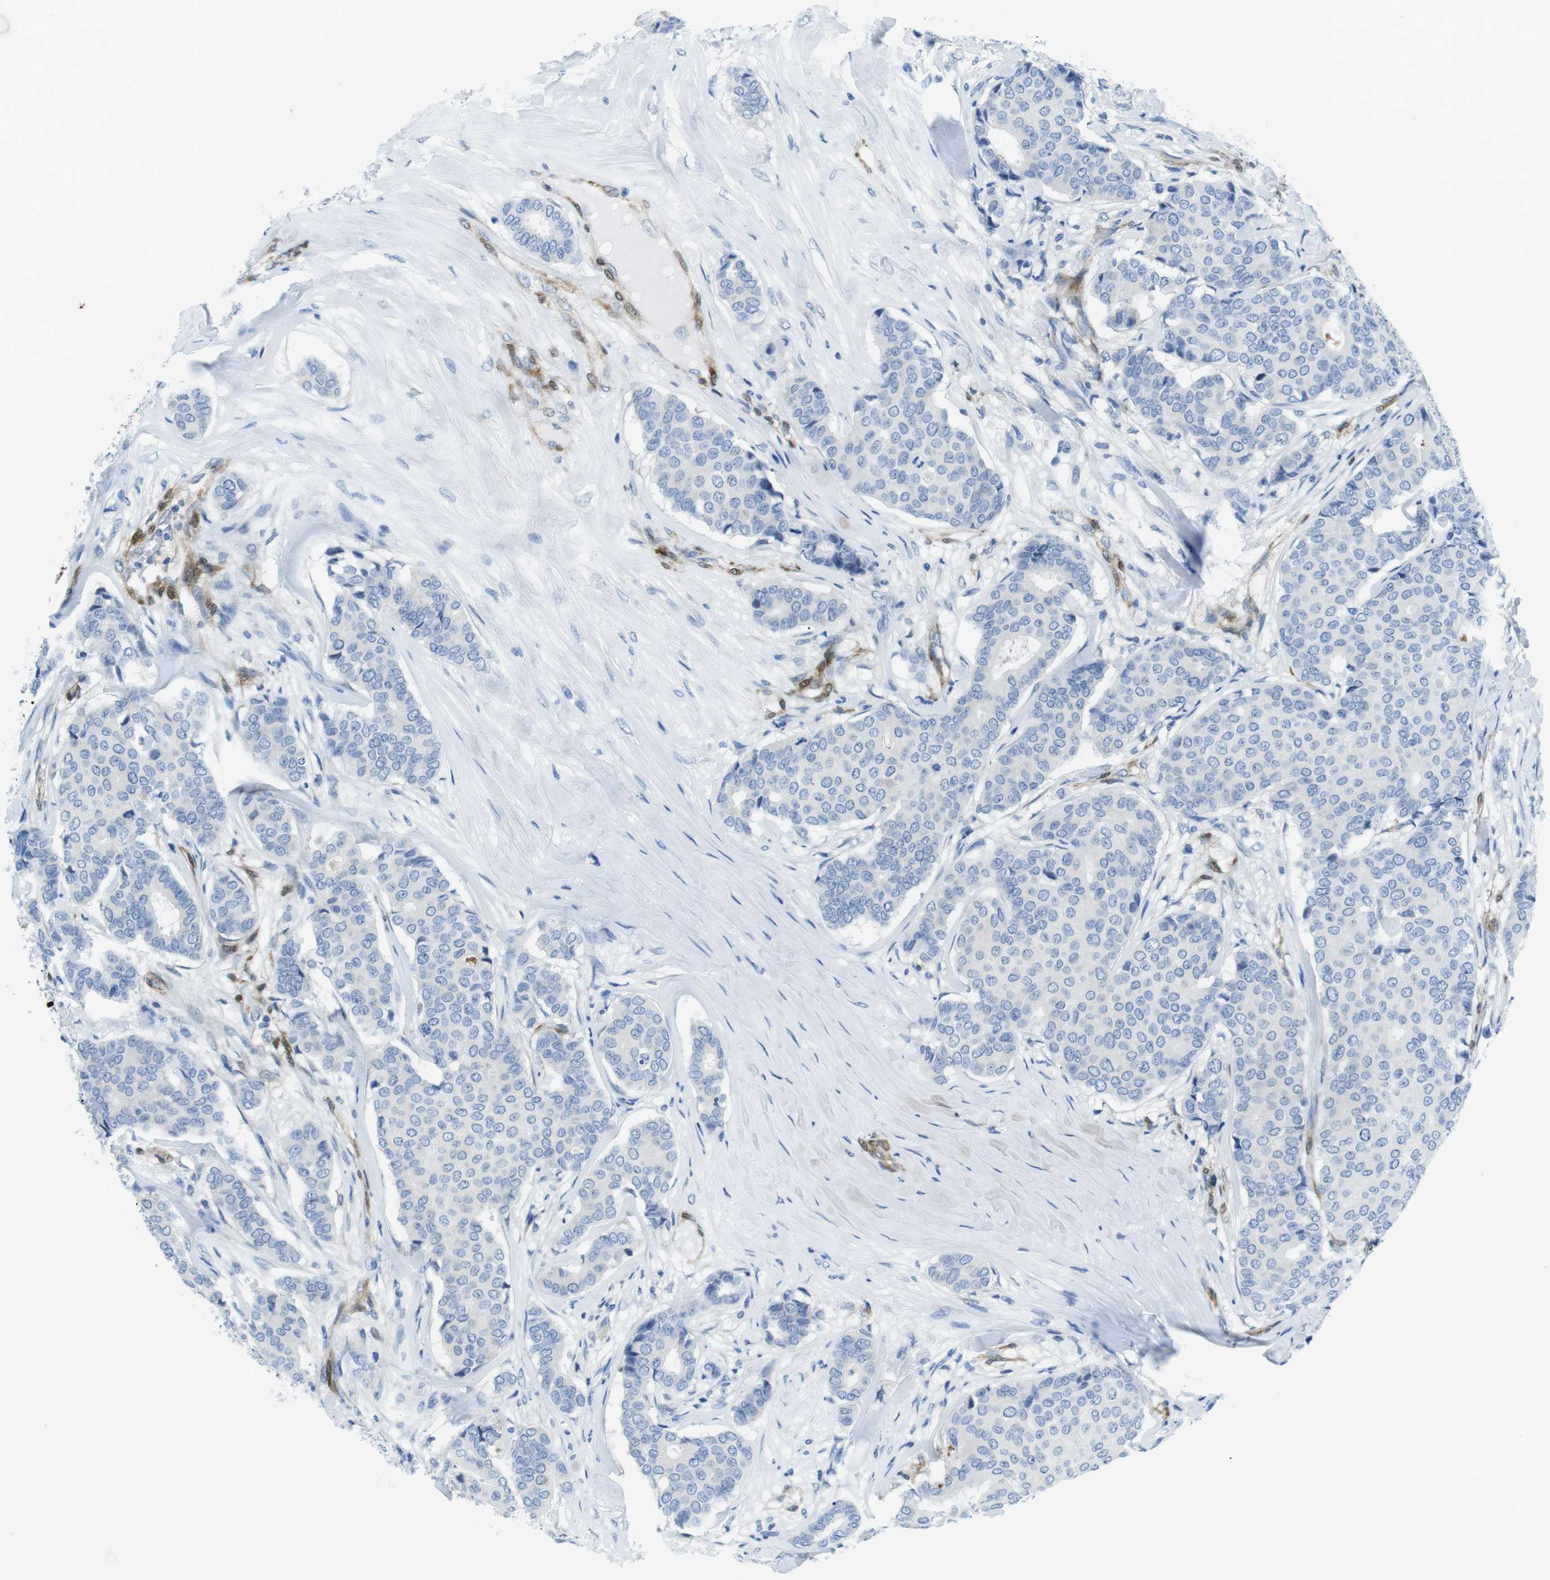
{"staining": {"intensity": "negative", "quantity": "none", "location": "none"}, "tissue": "breast cancer", "cell_type": "Tumor cells", "image_type": "cancer", "snomed": [{"axis": "morphology", "description": "Duct carcinoma"}, {"axis": "topography", "description": "Breast"}], "caption": "Breast cancer stained for a protein using IHC displays no expression tumor cells.", "gene": "PHLDA1", "patient": {"sex": "female", "age": 75}}